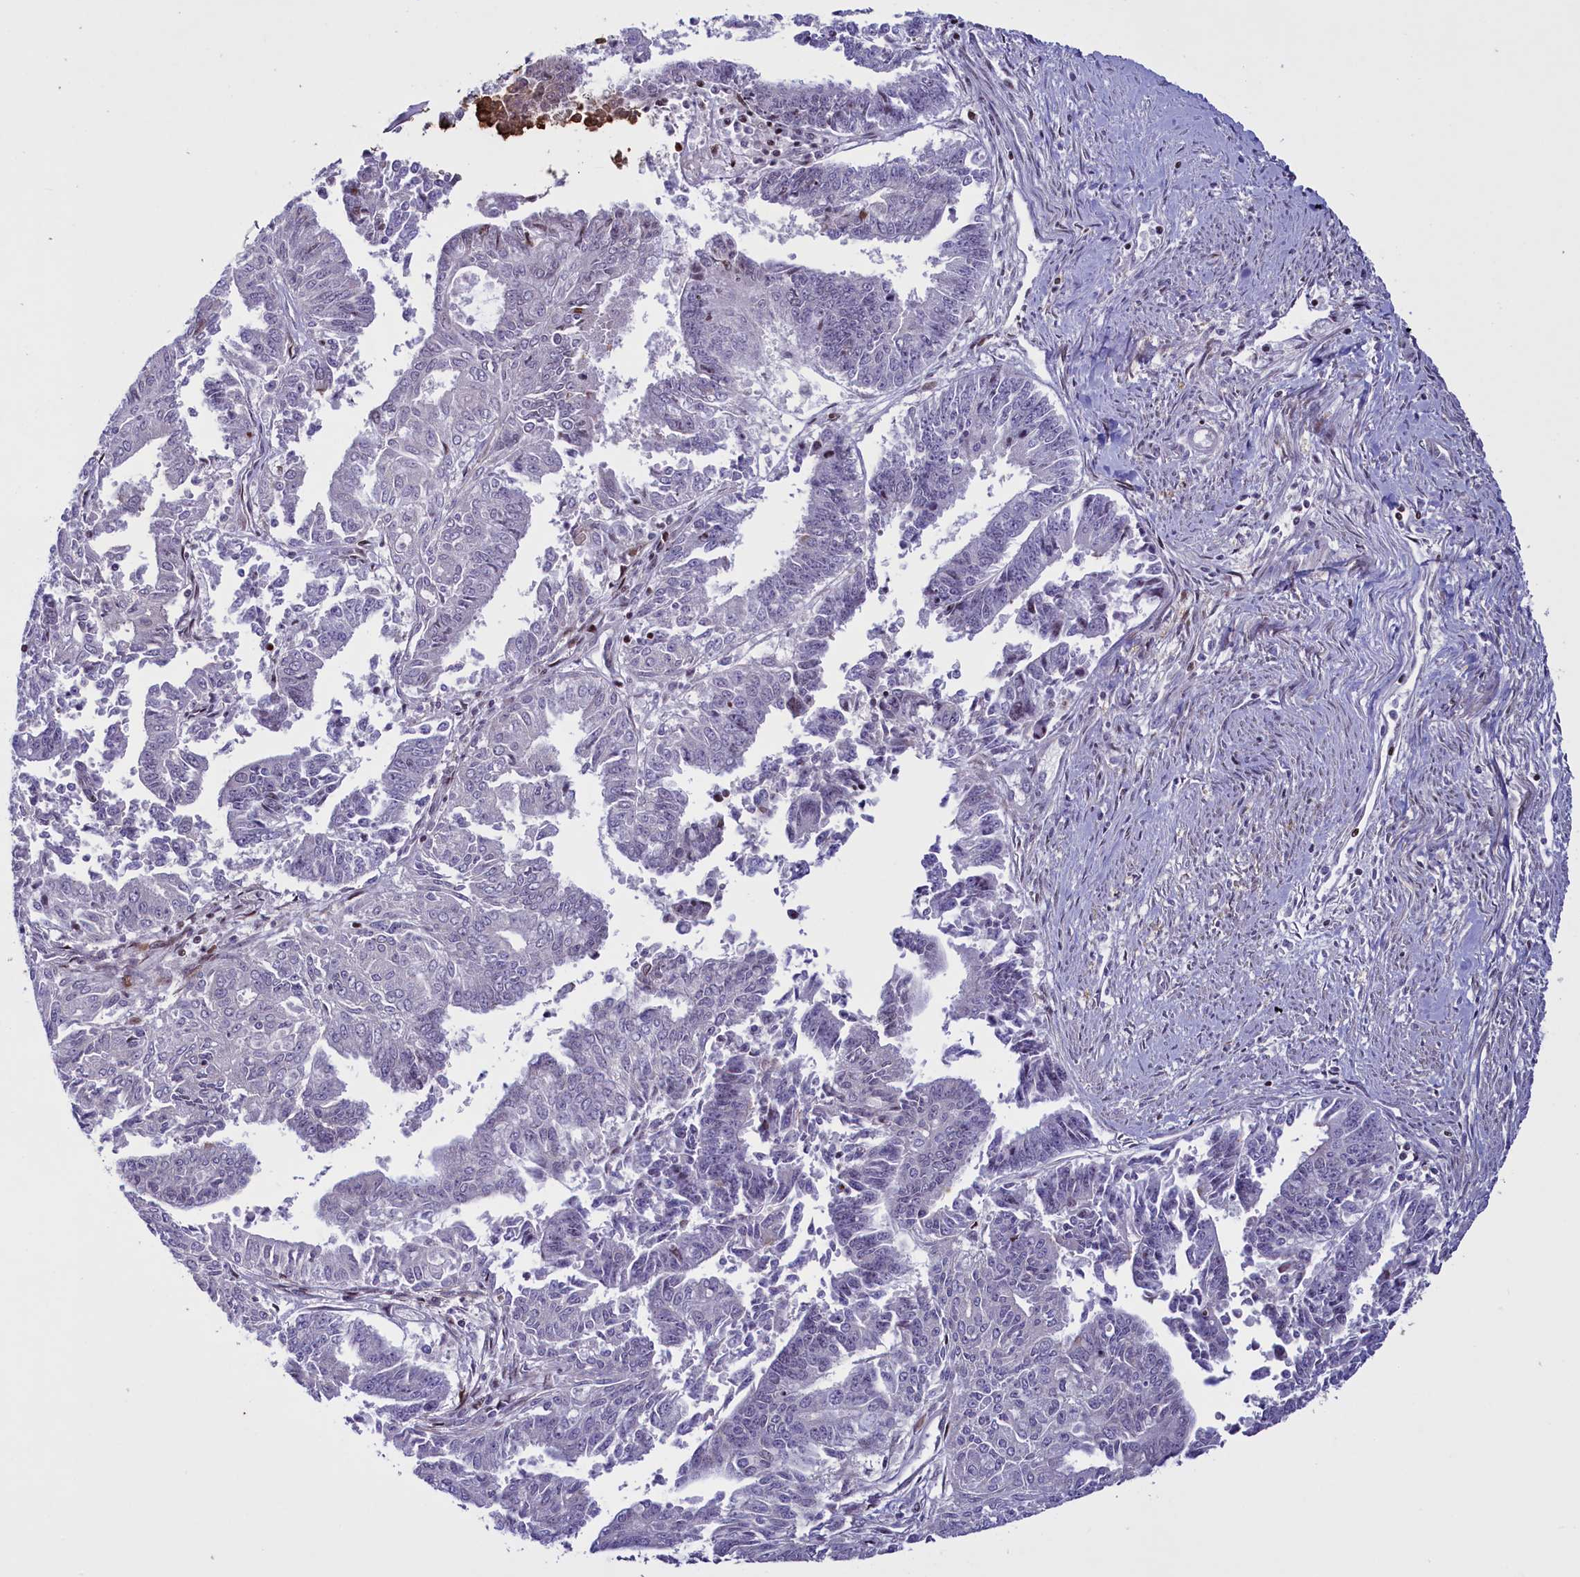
{"staining": {"intensity": "negative", "quantity": "none", "location": "none"}, "tissue": "endometrial cancer", "cell_type": "Tumor cells", "image_type": "cancer", "snomed": [{"axis": "morphology", "description": "Adenocarcinoma, NOS"}, {"axis": "topography", "description": "Endometrium"}], "caption": "The photomicrograph demonstrates no significant expression in tumor cells of endometrial cancer.", "gene": "MAN2C1", "patient": {"sex": "female", "age": 73}}